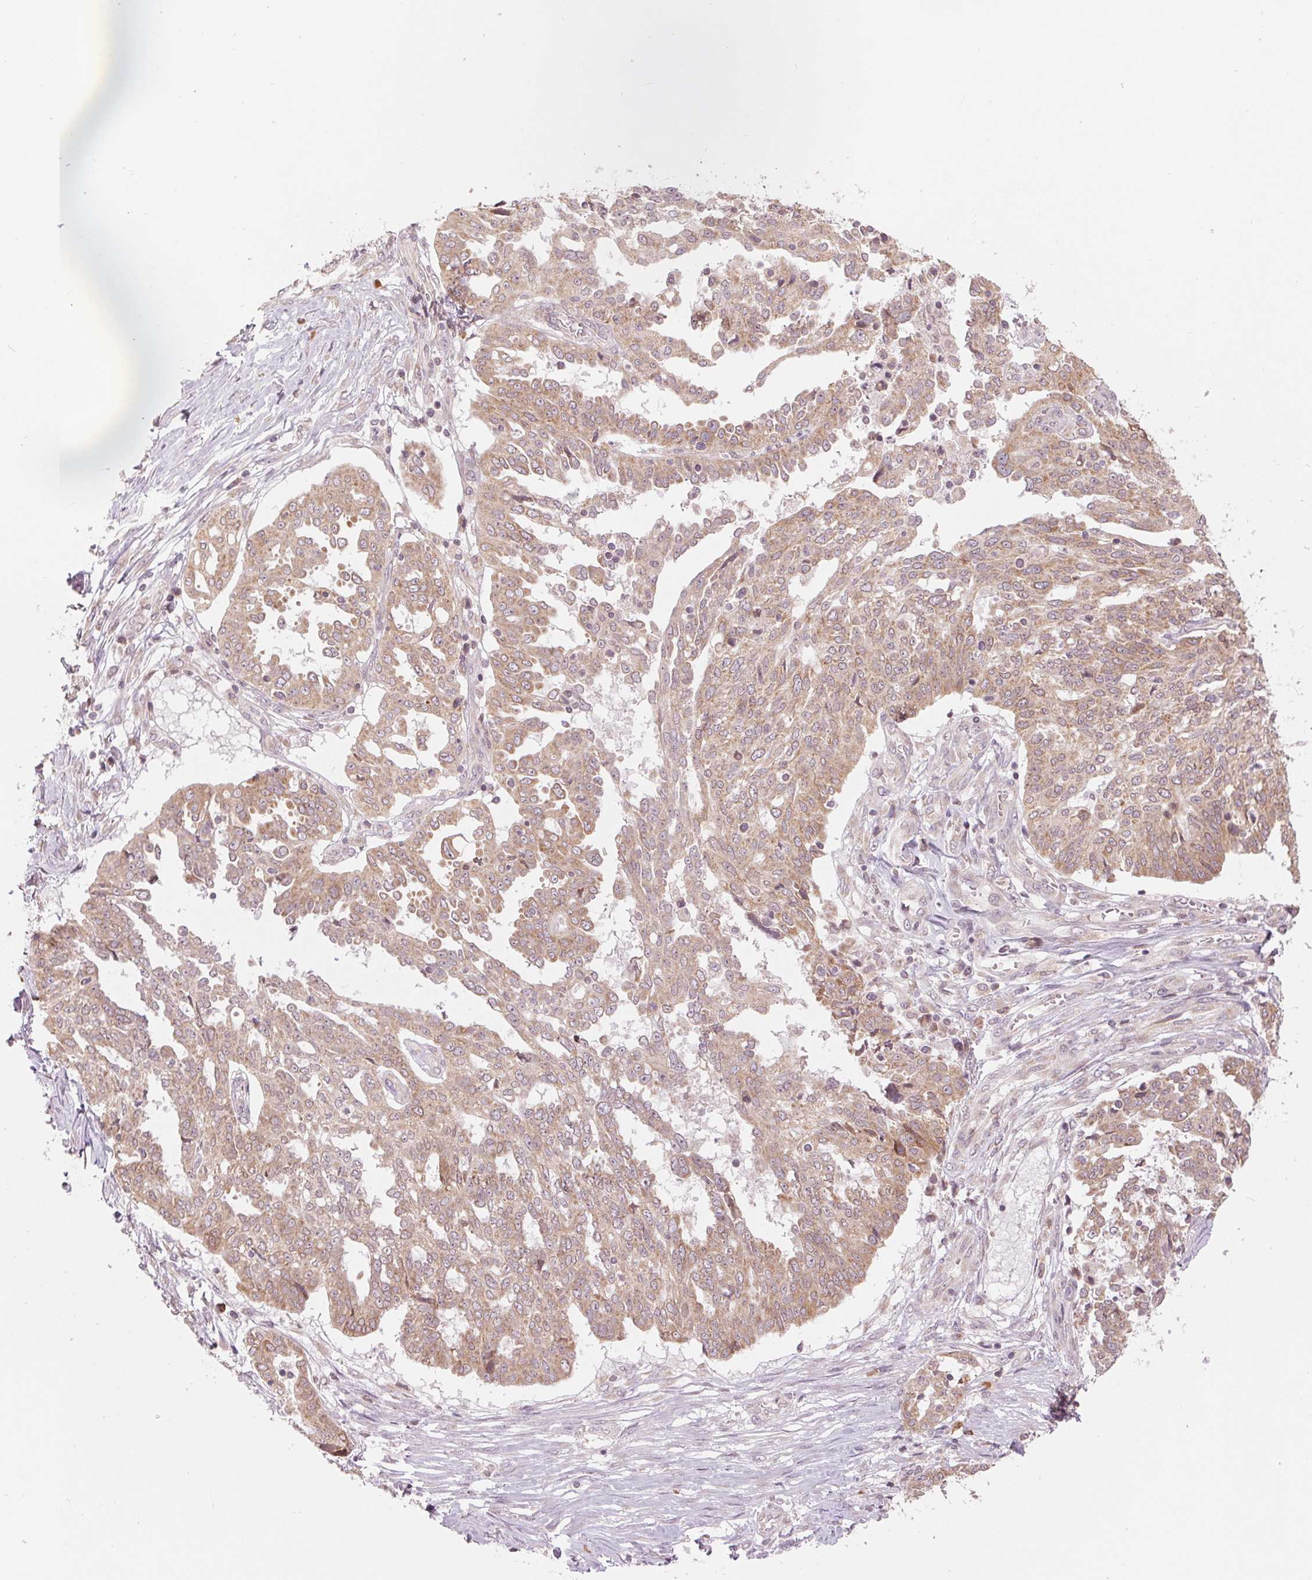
{"staining": {"intensity": "weak", "quantity": ">75%", "location": "cytoplasmic/membranous"}, "tissue": "ovarian cancer", "cell_type": "Tumor cells", "image_type": "cancer", "snomed": [{"axis": "morphology", "description": "Cystadenocarcinoma, serous, NOS"}, {"axis": "topography", "description": "Ovary"}], "caption": "Protein analysis of serous cystadenocarcinoma (ovarian) tissue demonstrates weak cytoplasmic/membranous staining in about >75% of tumor cells.", "gene": "TECR", "patient": {"sex": "female", "age": 67}}